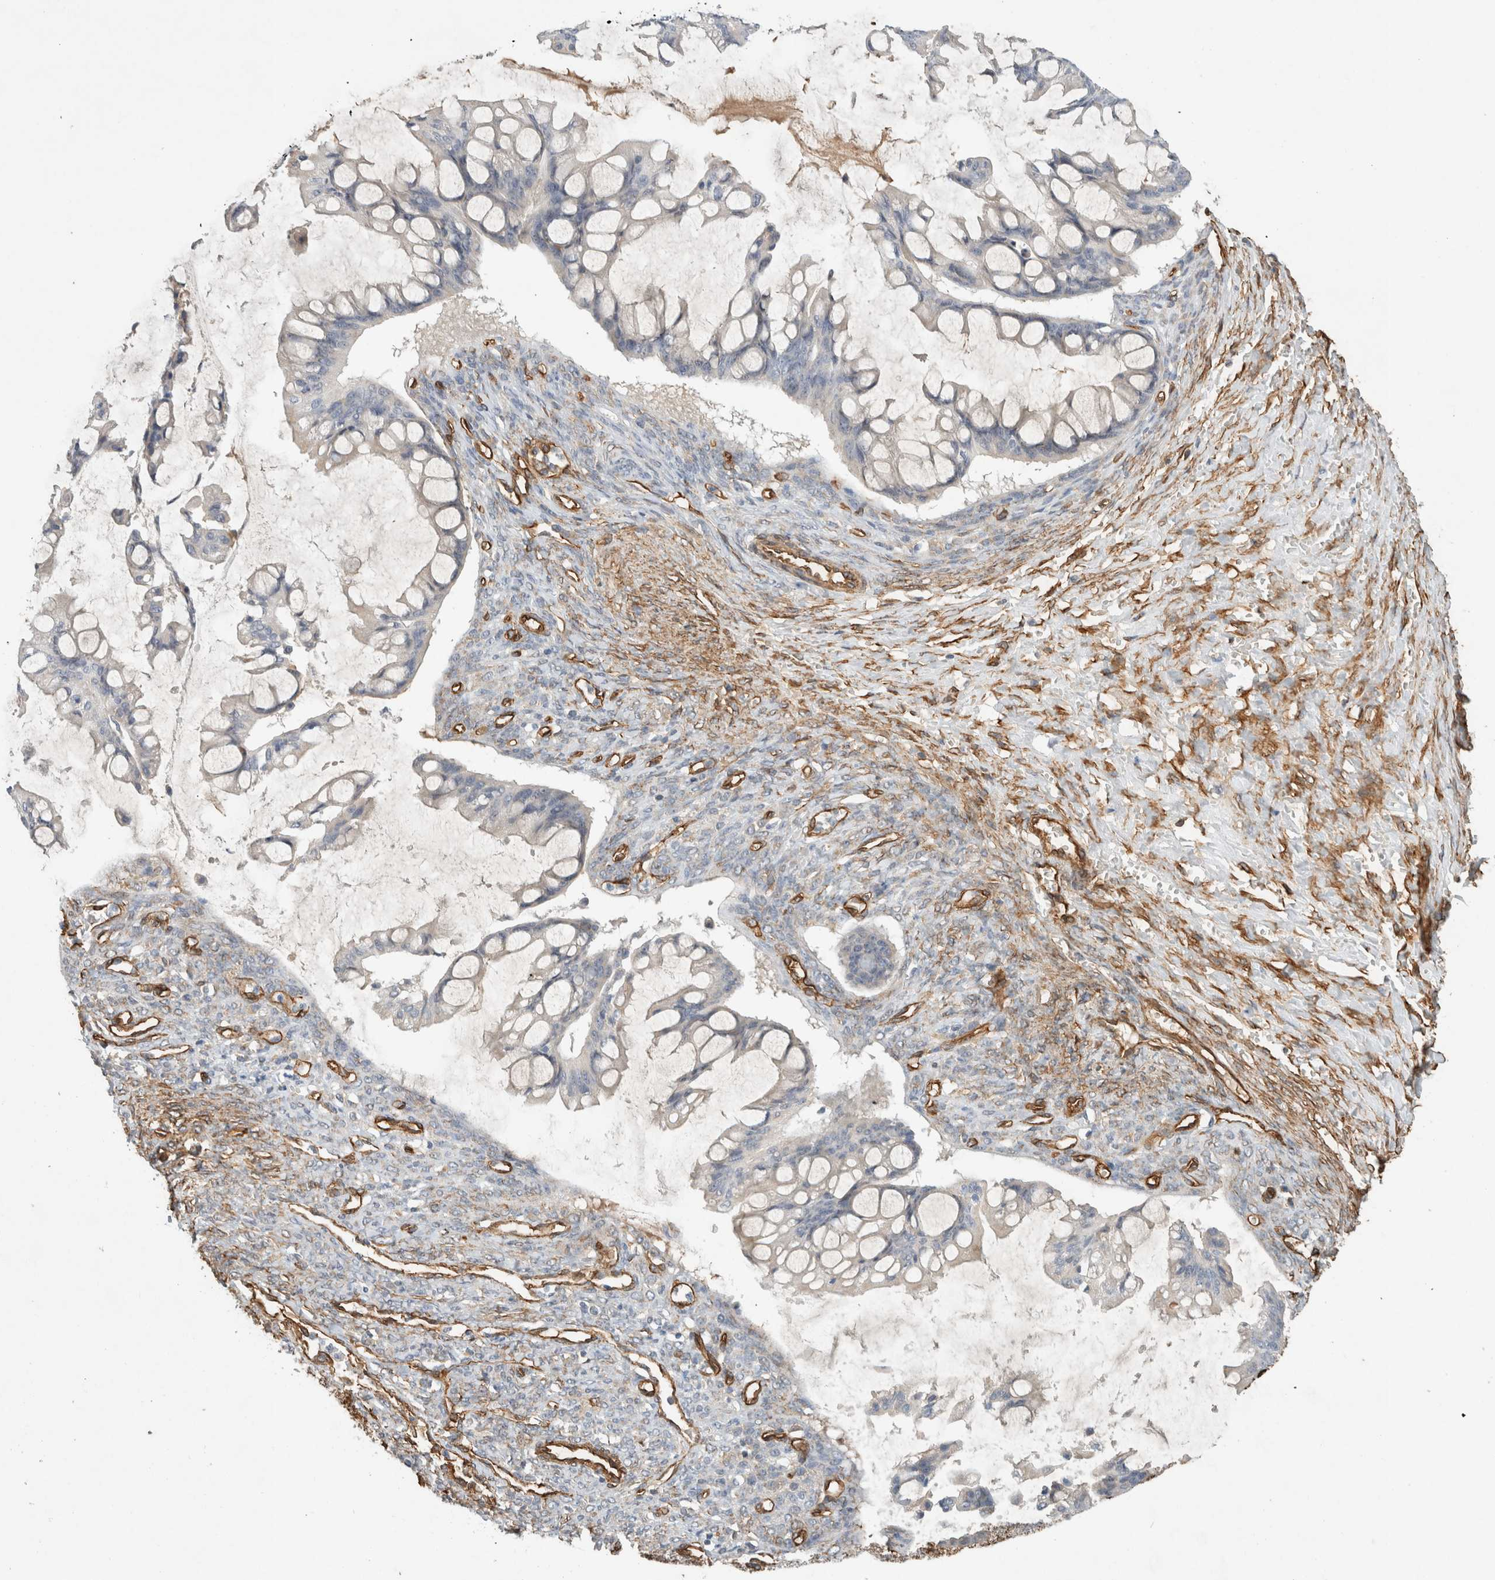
{"staining": {"intensity": "negative", "quantity": "none", "location": "none"}, "tissue": "ovarian cancer", "cell_type": "Tumor cells", "image_type": "cancer", "snomed": [{"axis": "morphology", "description": "Cystadenocarcinoma, mucinous, NOS"}, {"axis": "topography", "description": "Ovary"}], "caption": "IHC histopathology image of ovarian cancer stained for a protein (brown), which shows no positivity in tumor cells.", "gene": "JMJD4", "patient": {"sex": "female", "age": 73}}